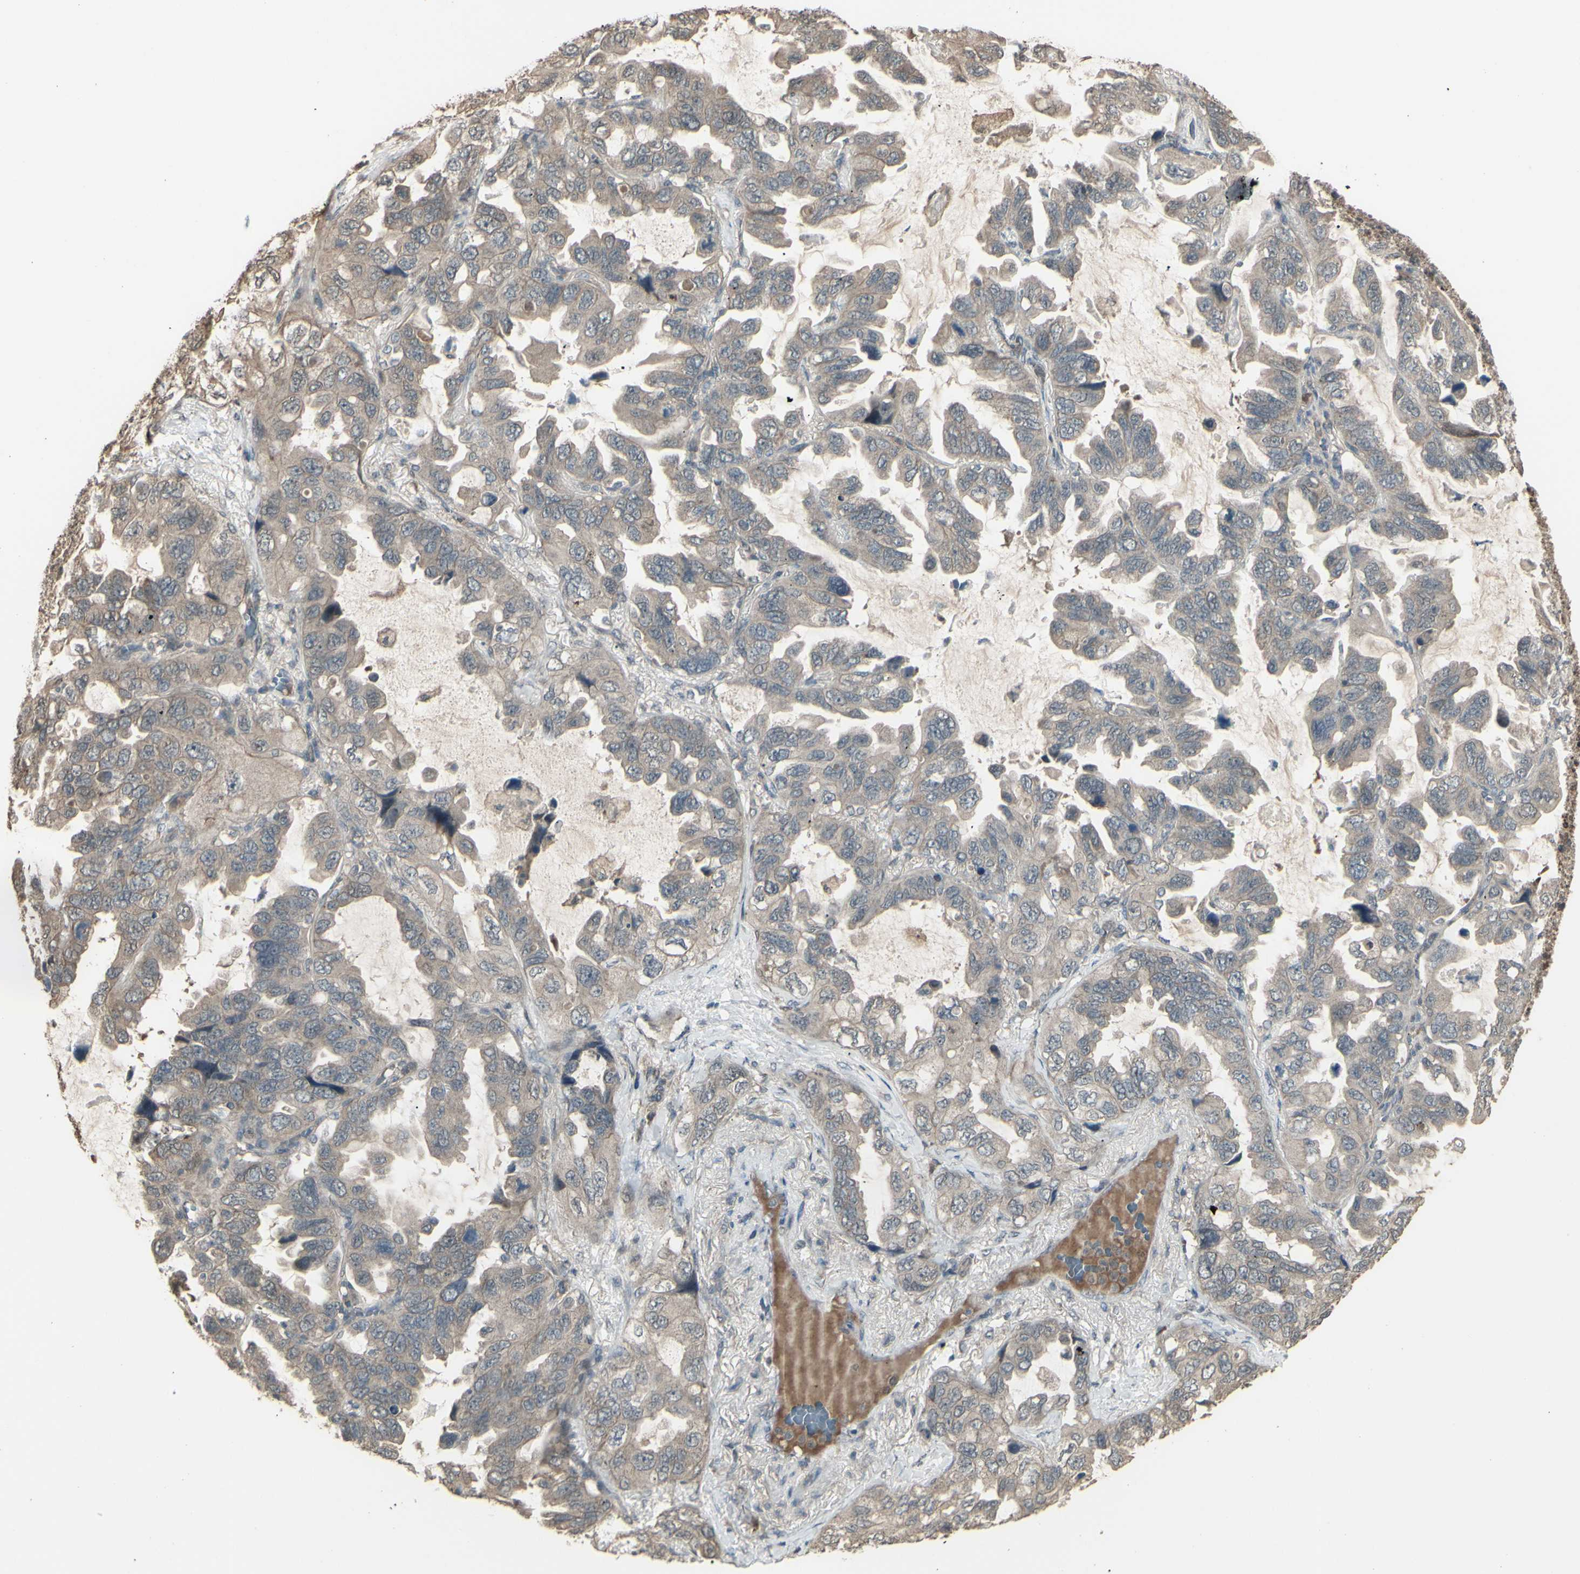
{"staining": {"intensity": "weak", "quantity": ">75%", "location": "cytoplasmic/membranous"}, "tissue": "lung cancer", "cell_type": "Tumor cells", "image_type": "cancer", "snomed": [{"axis": "morphology", "description": "Squamous cell carcinoma, NOS"}, {"axis": "topography", "description": "Lung"}], "caption": "Immunohistochemical staining of human lung squamous cell carcinoma reveals weak cytoplasmic/membranous protein positivity in about >75% of tumor cells.", "gene": "GNAS", "patient": {"sex": "female", "age": 73}}